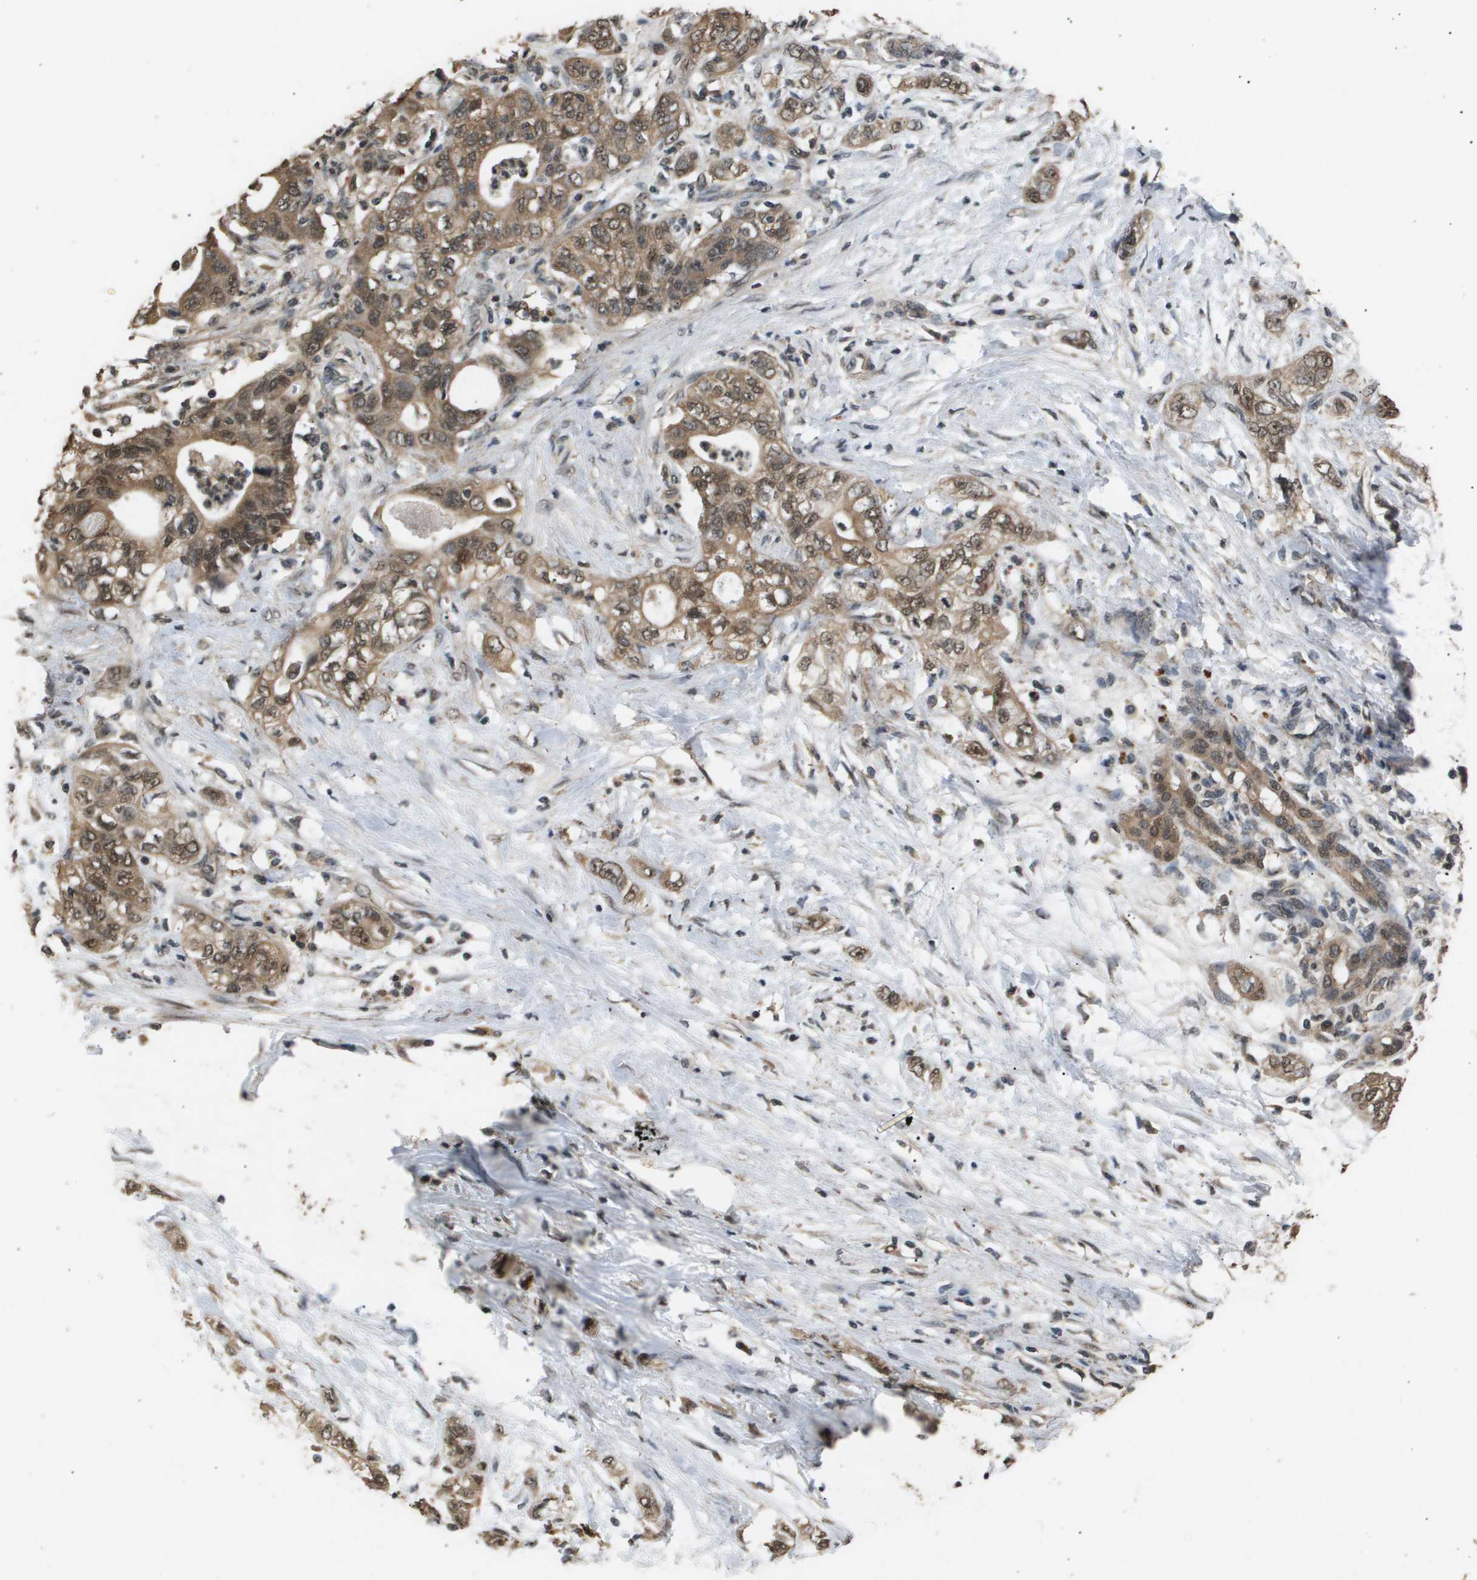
{"staining": {"intensity": "moderate", "quantity": ">75%", "location": "cytoplasmic/membranous,nuclear"}, "tissue": "pancreatic cancer", "cell_type": "Tumor cells", "image_type": "cancer", "snomed": [{"axis": "morphology", "description": "Adenocarcinoma, NOS"}, {"axis": "topography", "description": "Pancreas"}], "caption": "Immunohistochemistry histopathology image of pancreatic cancer (adenocarcinoma) stained for a protein (brown), which exhibits medium levels of moderate cytoplasmic/membranous and nuclear positivity in about >75% of tumor cells.", "gene": "ING1", "patient": {"sex": "male", "age": 70}}